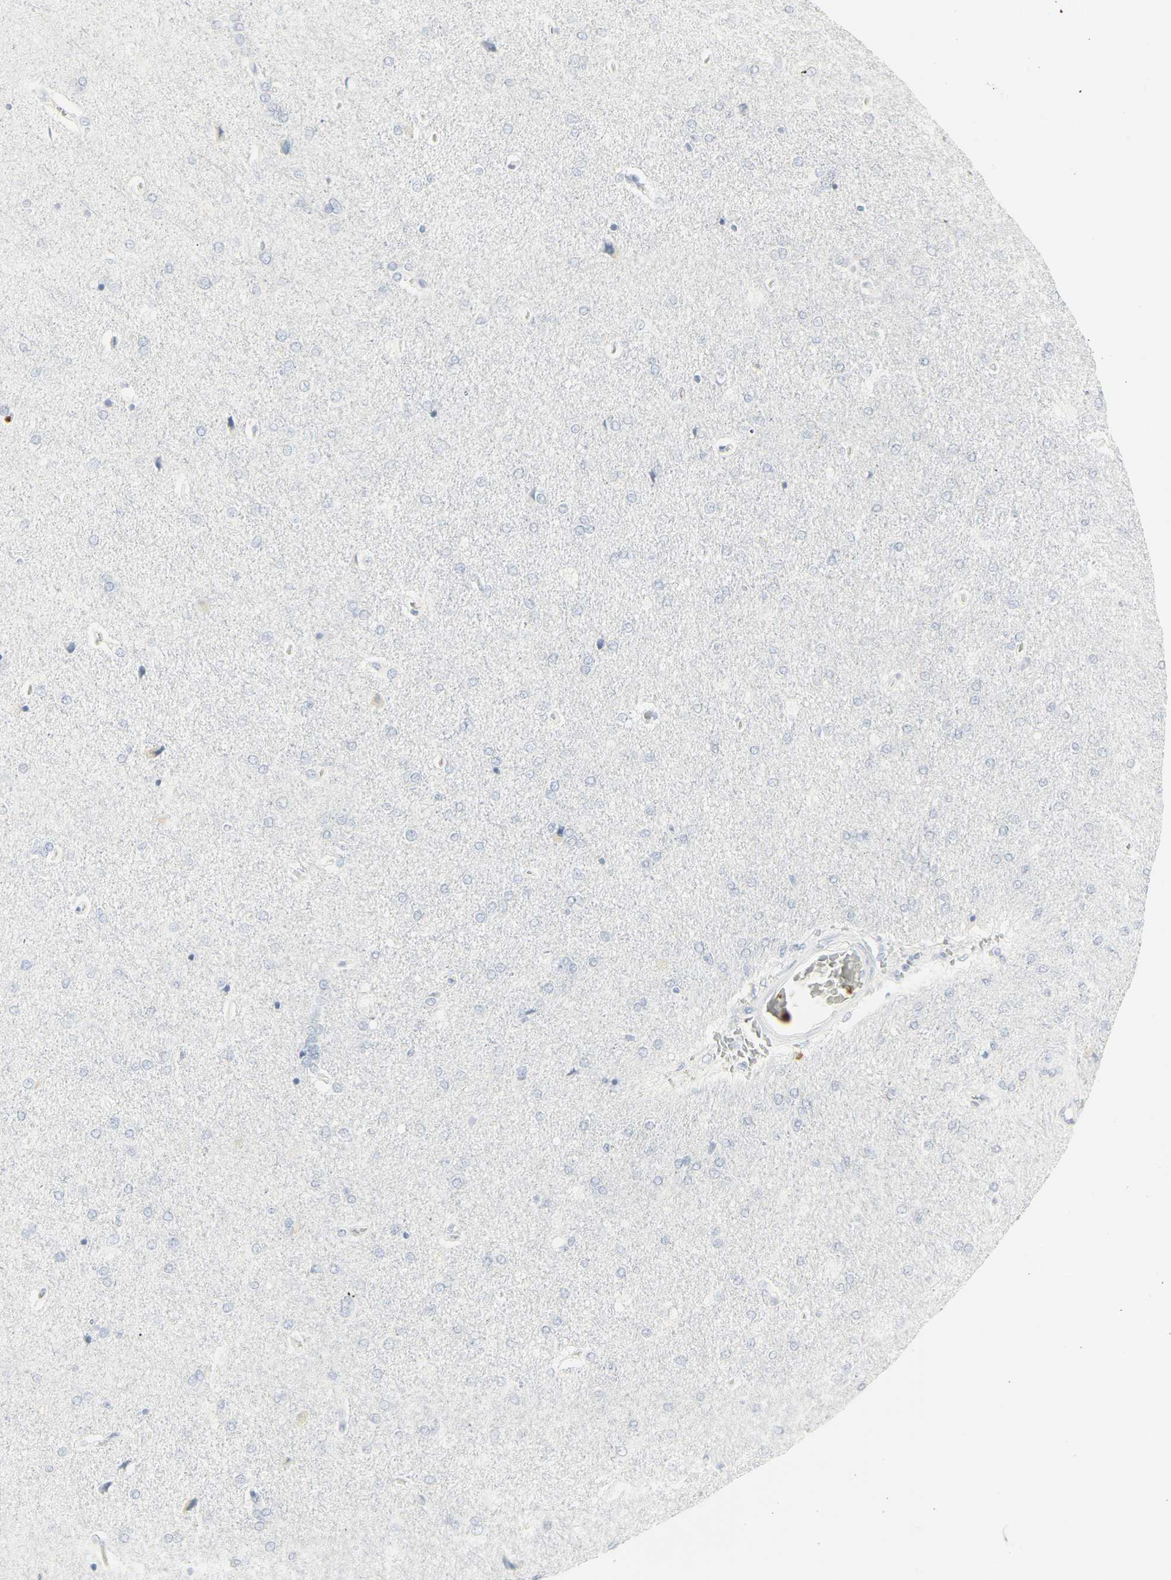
{"staining": {"intensity": "negative", "quantity": "none", "location": "none"}, "tissue": "cerebral cortex", "cell_type": "Endothelial cells", "image_type": "normal", "snomed": [{"axis": "morphology", "description": "Normal tissue, NOS"}, {"axis": "topography", "description": "Cerebral cortex"}], "caption": "Immunohistochemistry (IHC) image of unremarkable cerebral cortex: human cerebral cortex stained with DAB (3,3'-diaminobenzidine) displays no significant protein positivity in endothelial cells. Brightfield microscopy of immunohistochemistry (IHC) stained with DAB (3,3'-diaminobenzidine) (brown) and hematoxylin (blue), captured at high magnification.", "gene": "CEACAM5", "patient": {"sex": "male", "age": 62}}